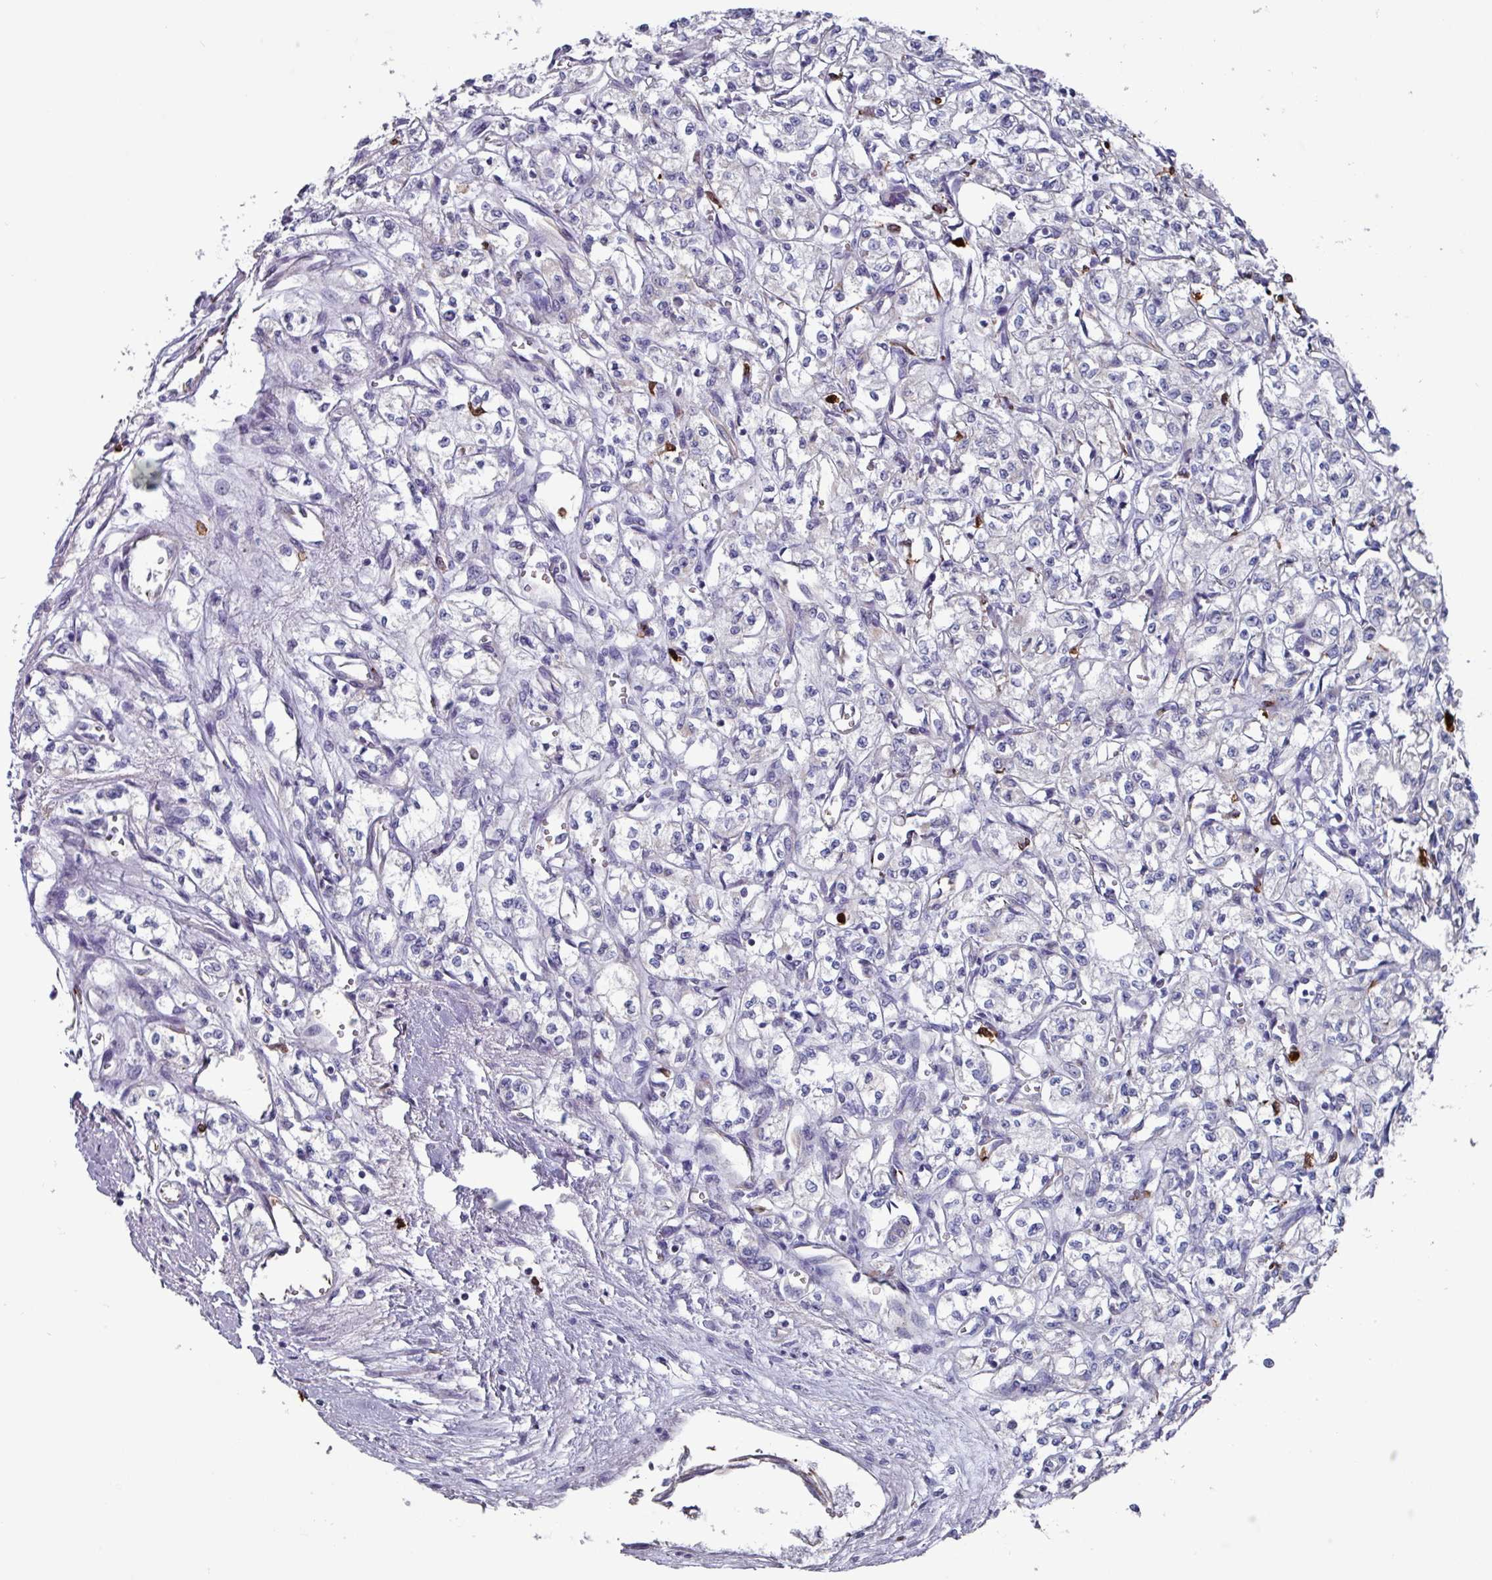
{"staining": {"intensity": "negative", "quantity": "none", "location": "none"}, "tissue": "renal cancer", "cell_type": "Tumor cells", "image_type": "cancer", "snomed": [{"axis": "morphology", "description": "Adenocarcinoma, NOS"}, {"axis": "topography", "description": "Kidney"}], "caption": "This is an immunohistochemistry photomicrograph of renal cancer (adenocarcinoma). There is no positivity in tumor cells.", "gene": "UQCC2", "patient": {"sex": "male", "age": 56}}